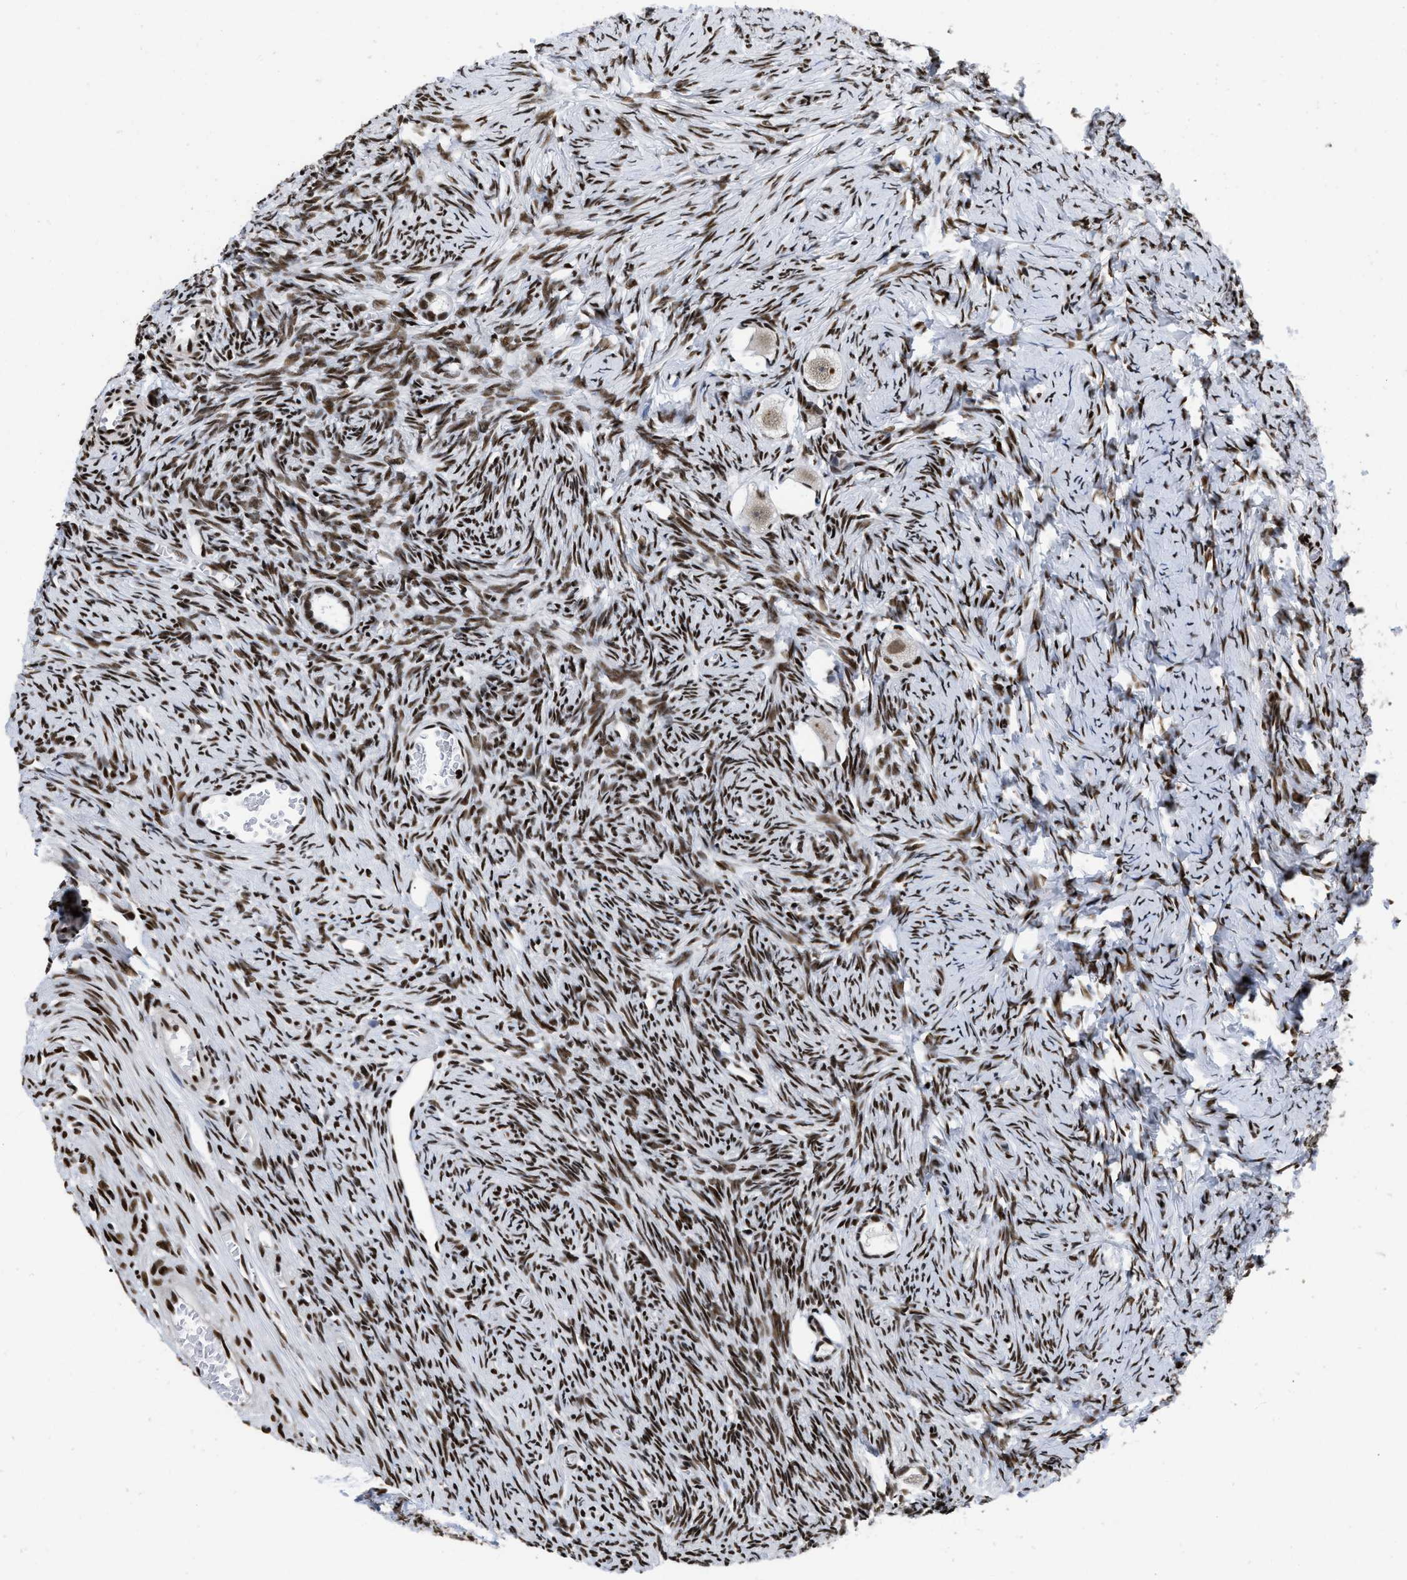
{"staining": {"intensity": "moderate", "quantity": ">75%", "location": "nuclear"}, "tissue": "ovary", "cell_type": "Follicle cells", "image_type": "normal", "snomed": [{"axis": "morphology", "description": "Normal tissue, NOS"}, {"axis": "topography", "description": "Ovary"}], "caption": "Immunohistochemistry (IHC) (DAB) staining of normal ovary demonstrates moderate nuclear protein staining in approximately >75% of follicle cells. Nuclei are stained in blue.", "gene": "CREB1", "patient": {"sex": "female", "age": 27}}